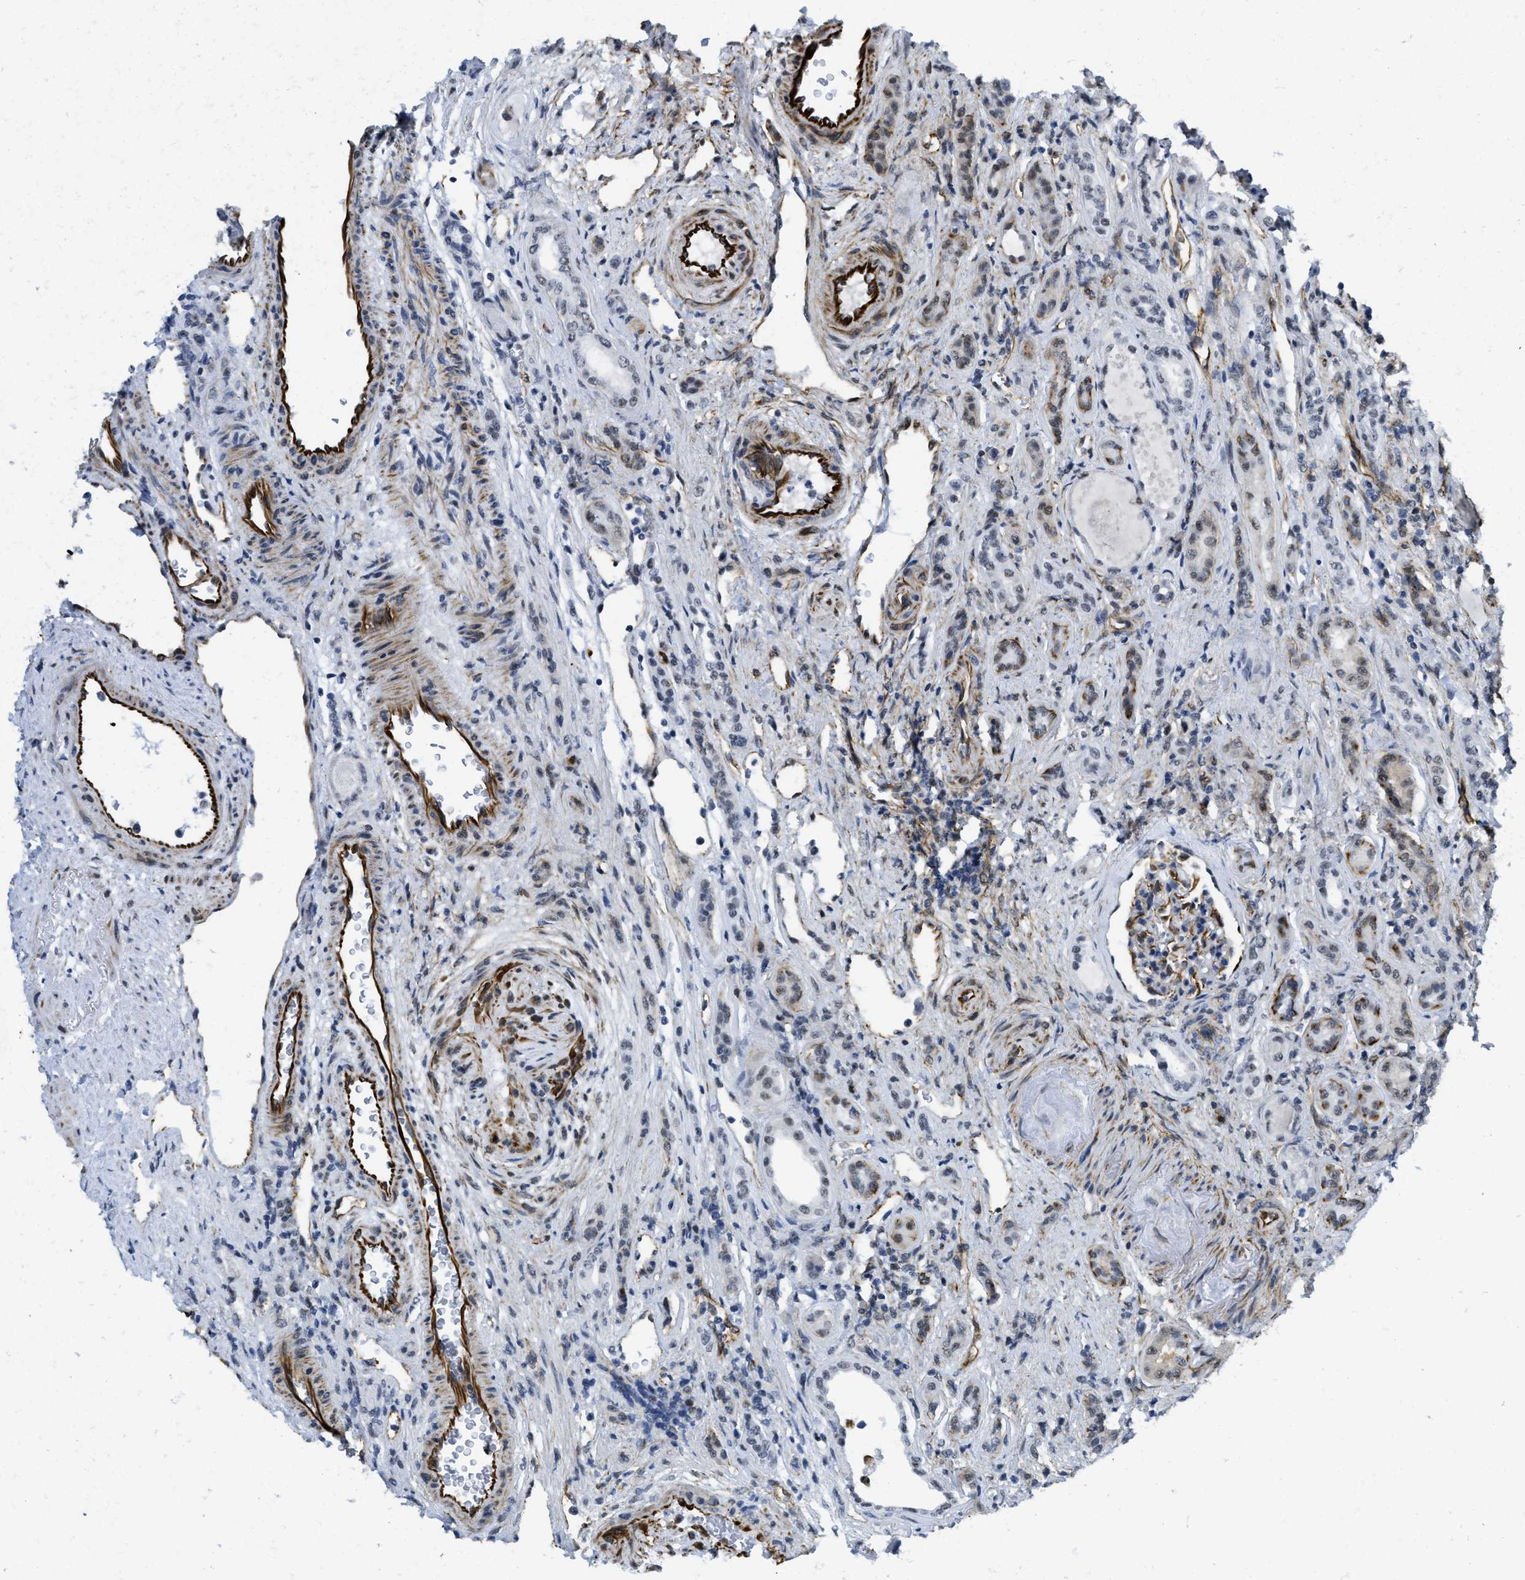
{"staining": {"intensity": "weak", "quantity": "<25%", "location": "nuclear"}, "tissue": "renal cancer", "cell_type": "Tumor cells", "image_type": "cancer", "snomed": [{"axis": "morphology", "description": "Adenocarcinoma, NOS"}, {"axis": "topography", "description": "Kidney"}], "caption": "DAB (3,3'-diaminobenzidine) immunohistochemical staining of adenocarcinoma (renal) exhibits no significant expression in tumor cells.", "gene": "LRRC8B", "patient": {"sex": "female", "age": 69}}